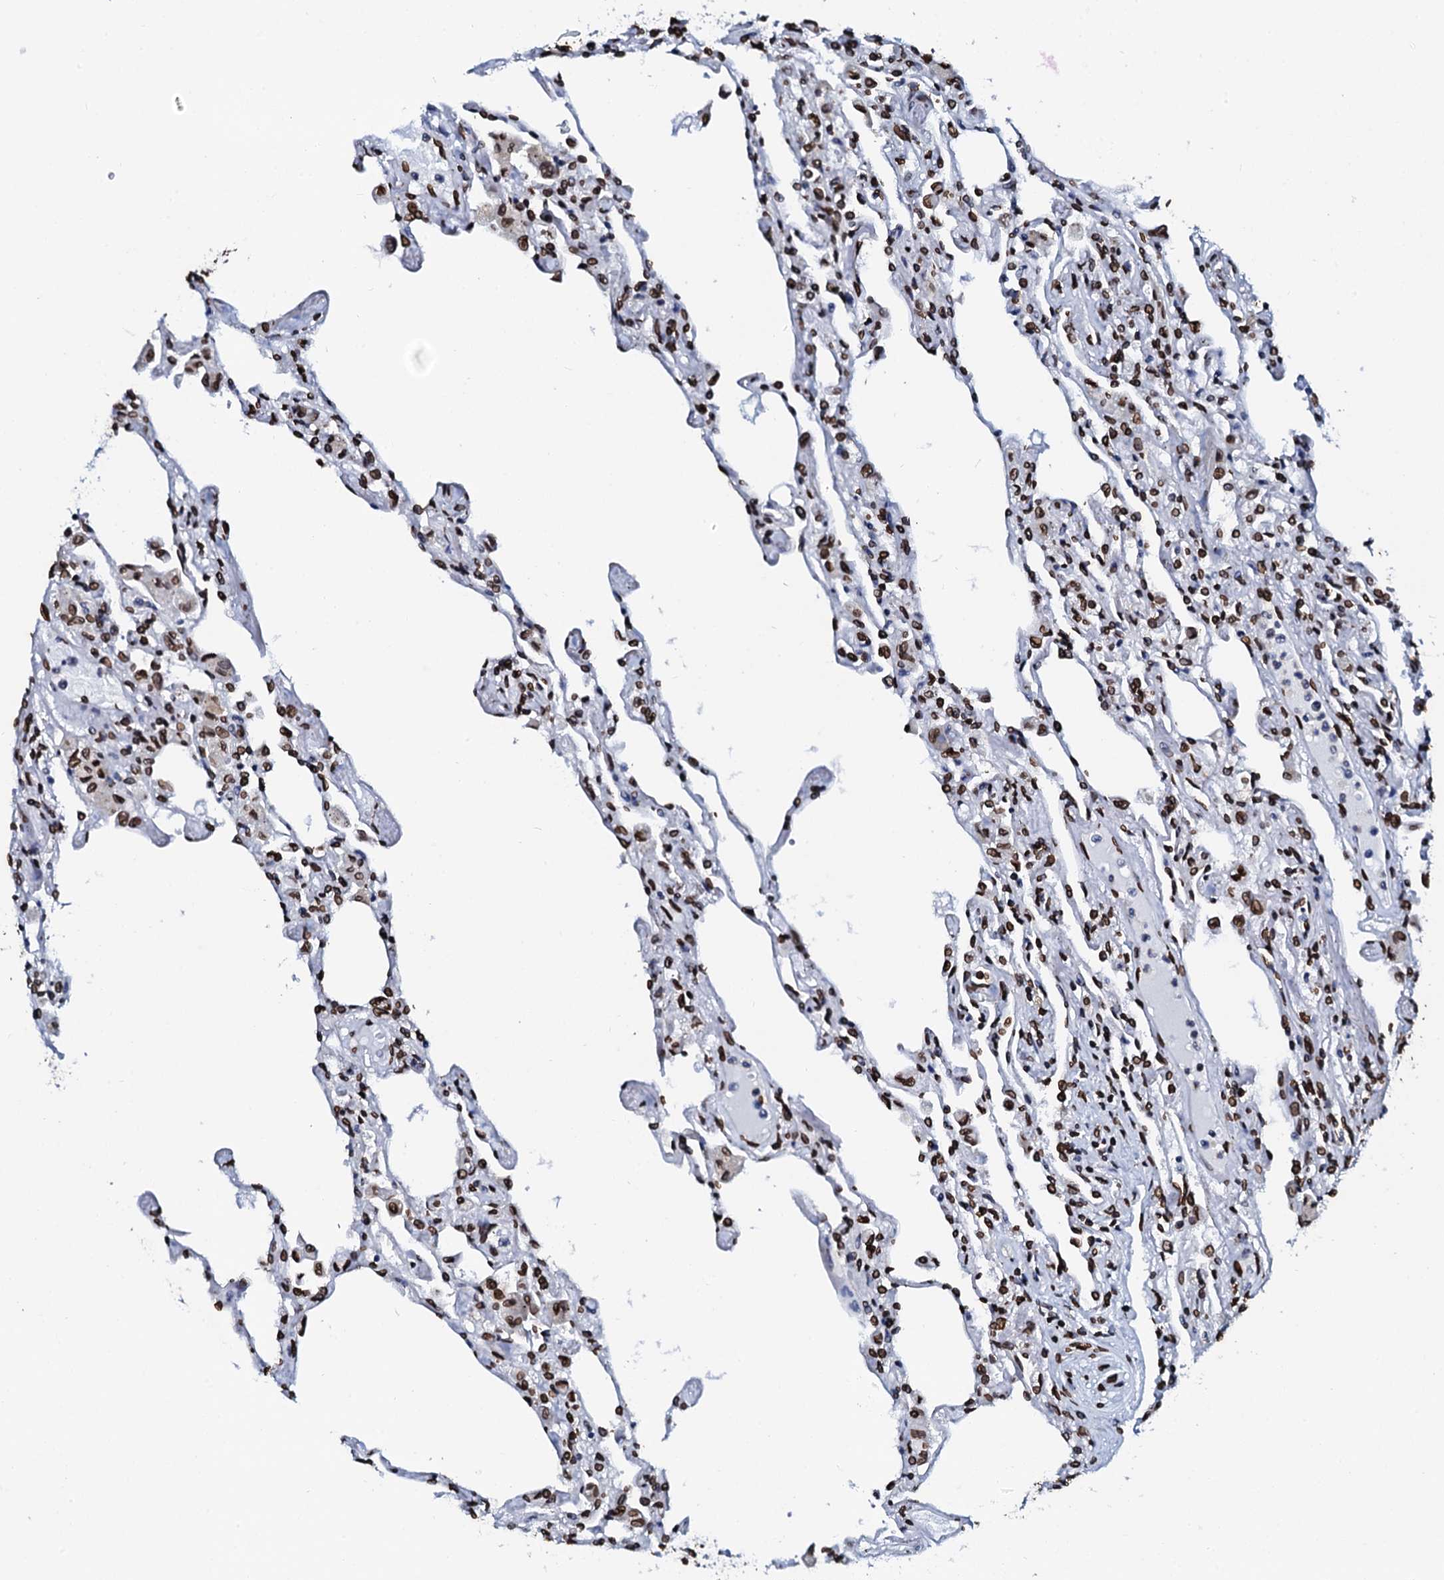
{"staining": {"intensity": "strong", "quantity": ">75%", "location": "nuclear"}, "tissue": "lung", "cell_type": "Alveolar cells", "image_type": "normal", "snomed": [{"axis": "morphology", "description": "Normal tissue, NOS"}, {"axis": "topography", "description": "Bronchus"}, {"axis": "topography", "description": "Lung"}], "caption": "This photomicrograph demonstrates immunohistochemistry (IHC) staining of benign lung, with high strong nuclear positivity in approximately >75% of alveolar cells.", "gene": "KATNAL2", "patient": {"sex": "female", "age": 49}}